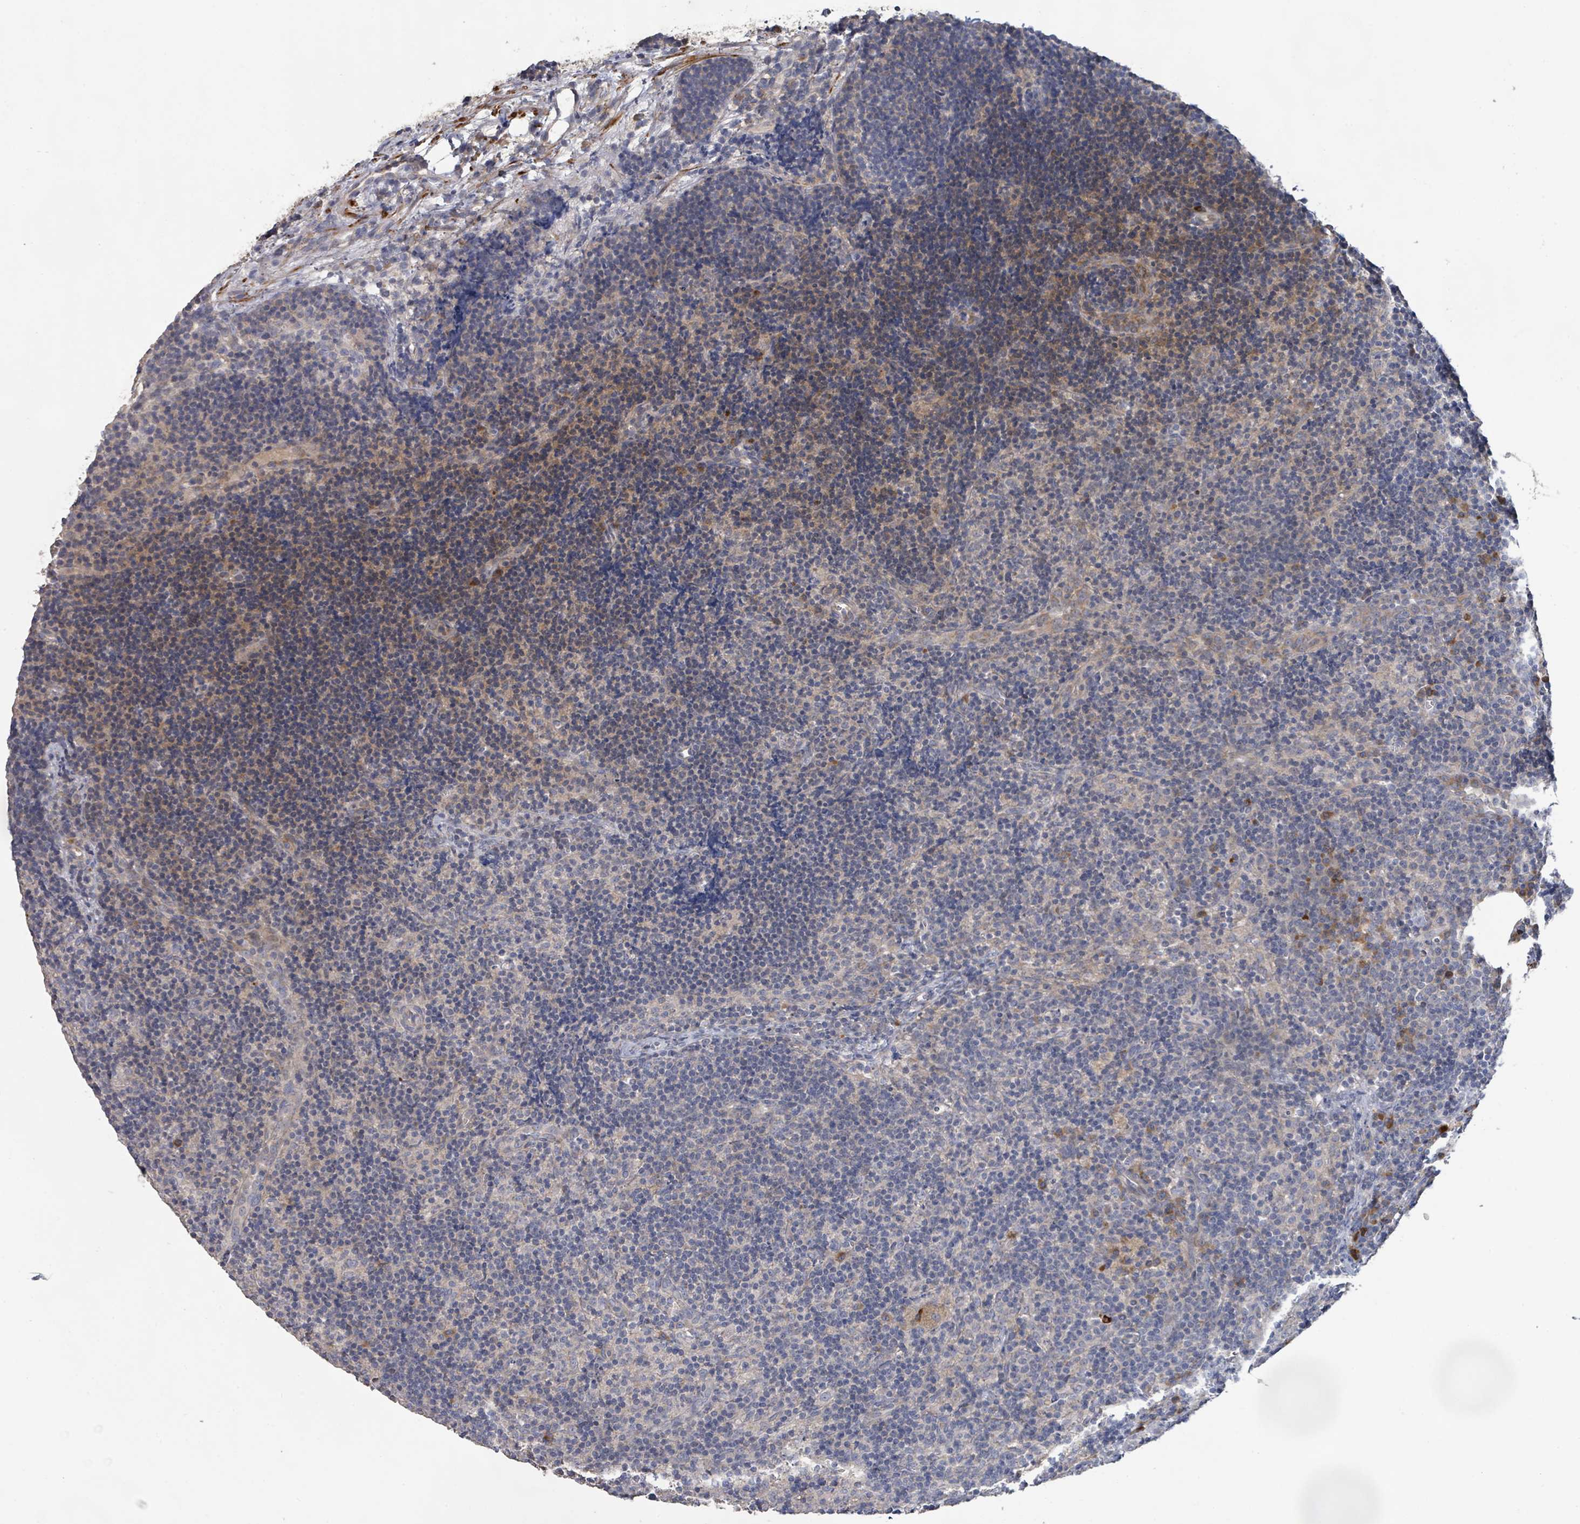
{"staining": {"intensity": "moderate", "quantity": "<25%", "location": "cytoplasmic/membranous"}, "tissue": "lymph node", "cell_type": "Germinal center cells", "image_type": "normal", "snomed": [{"axis": "morphology", "description": "Normal tissue, NOS"}, {"axis": "topography", "description": "Lymph node"}], "caption": "Moderate cytoplasmic/membranous expression for a protein is appreciated in about <25% of germinal center cells of unremarkable lymph node using immunohistochemistry (IHC).", "gene": "KCNS2", "patient": {"sex": "female", "age": 30}}